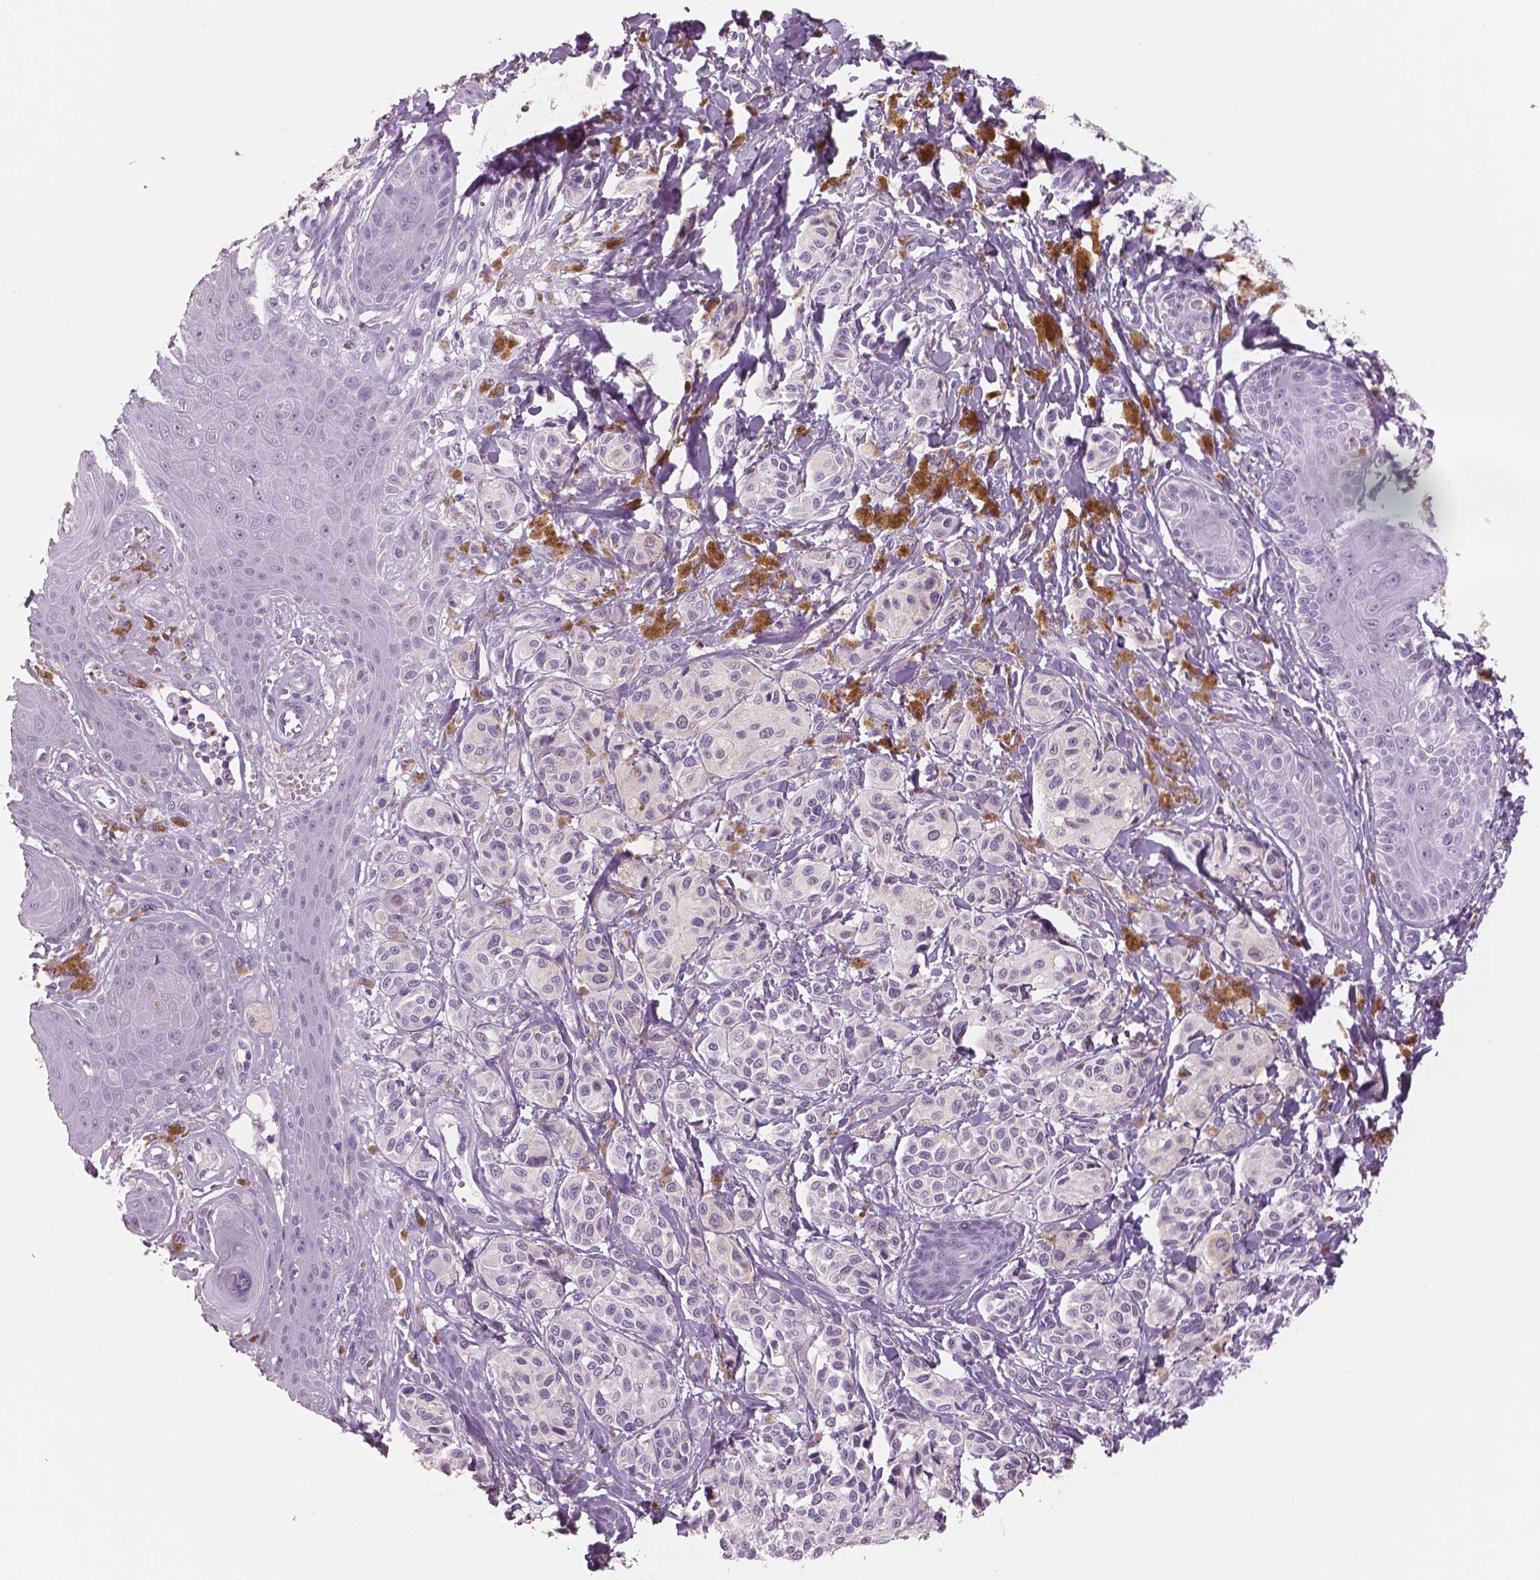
{"staining": {"intensity": "negative", "quantity": "none", "location": "none"}, "tissue": "melanoma", "cell_type": "Tumor cells", "image_type": "cancer", "snomed": [{"axis": "morphology", "description": "Malignant melanoma, NOS"}, {"axis": "topography", "description": "Skin"}], "caption": "This is a histopathology image of immunohistochemistry staining of malignant melanoma, which shows no expression in tumor cells.", "gene": "NECAB2", "patient": {"sex": "female", "age": 80}}